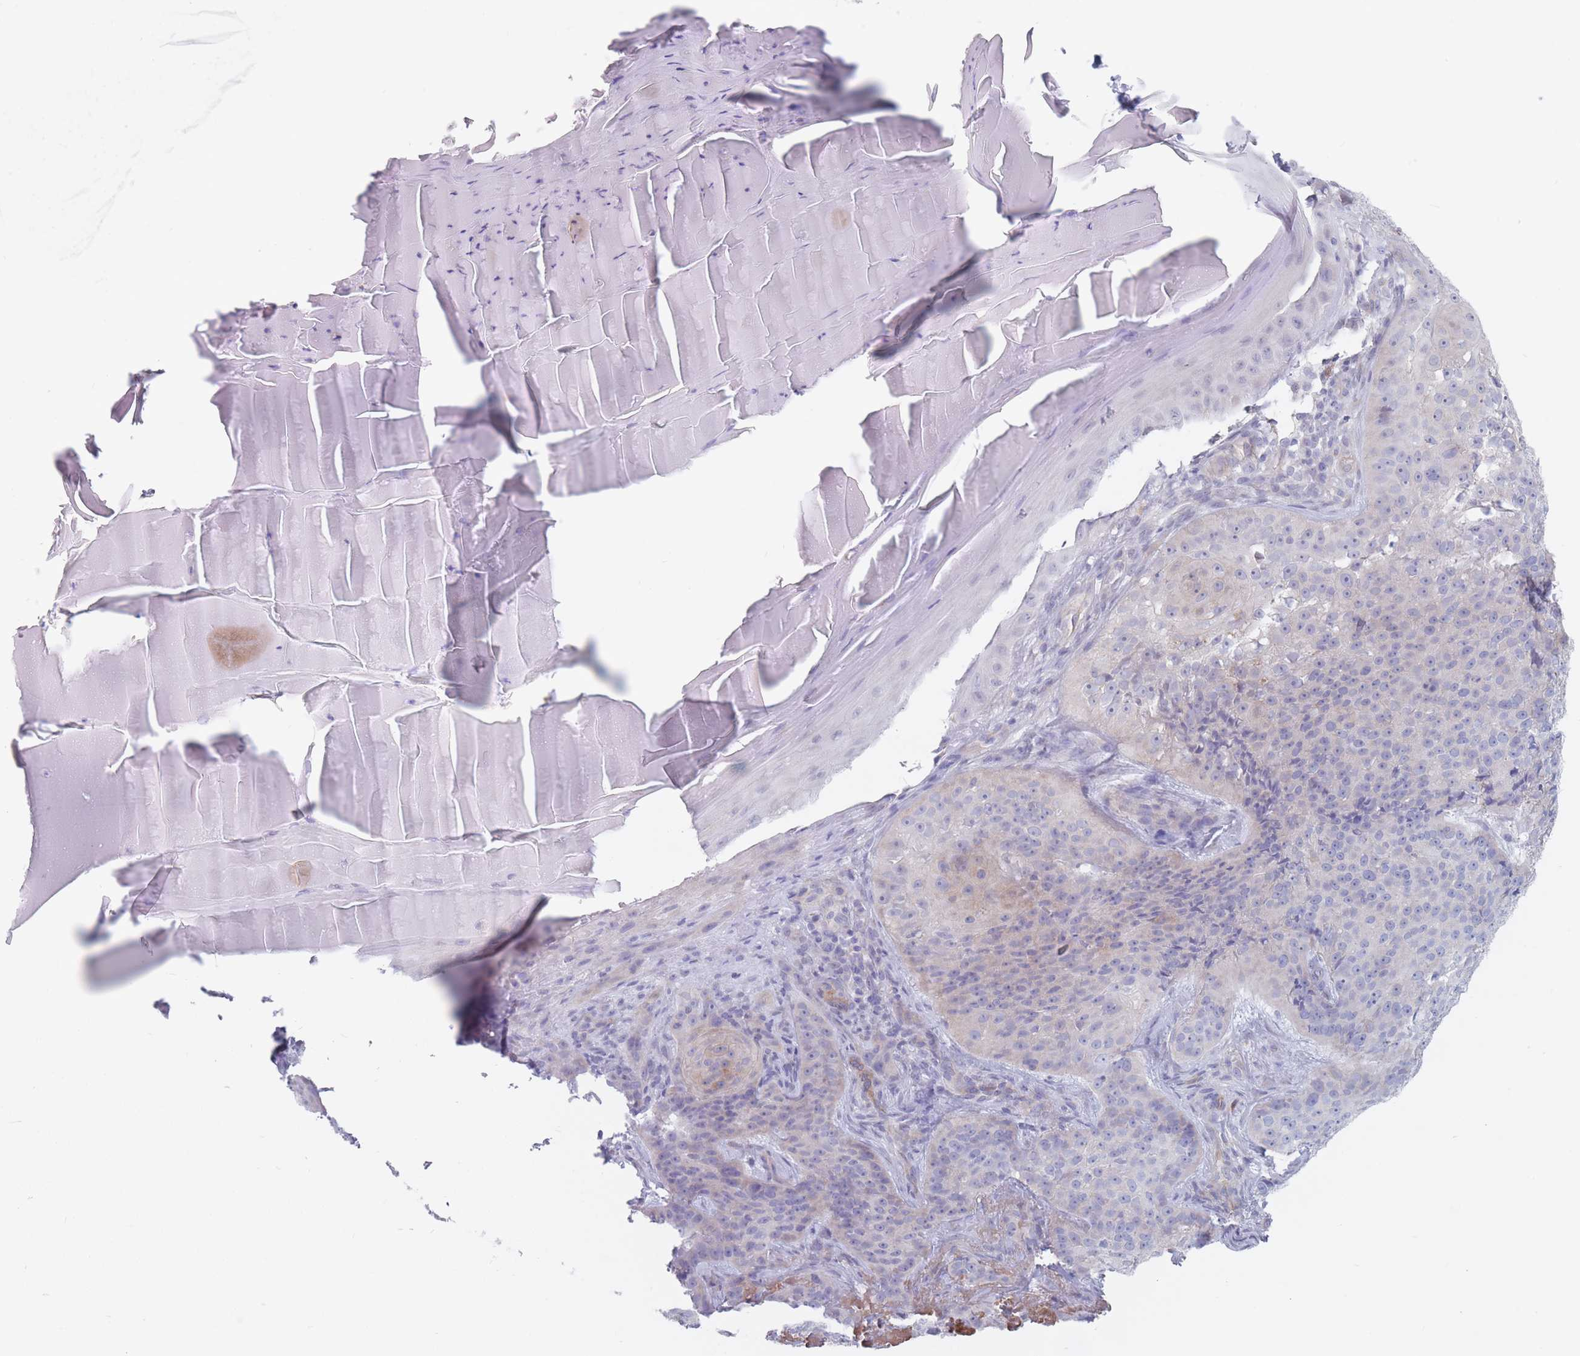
{"staining": {"intensity": "negative", "quantity": "none", "location": "none"}, "tissue": "skin cancer", "cell_type": "Tumor cells", "image_type": "cancer", "snomed": [{"axis": "morphology", "description": "Basal cell carcinoma"}, {"axis": "topography", "description": "Skin"}], "caption": "A micrograph of skin cancer stained for a protein shows no brown staining in tumor cells.", "gene": "PLPP1", "patient": {"sex": "female", "age": 92}}